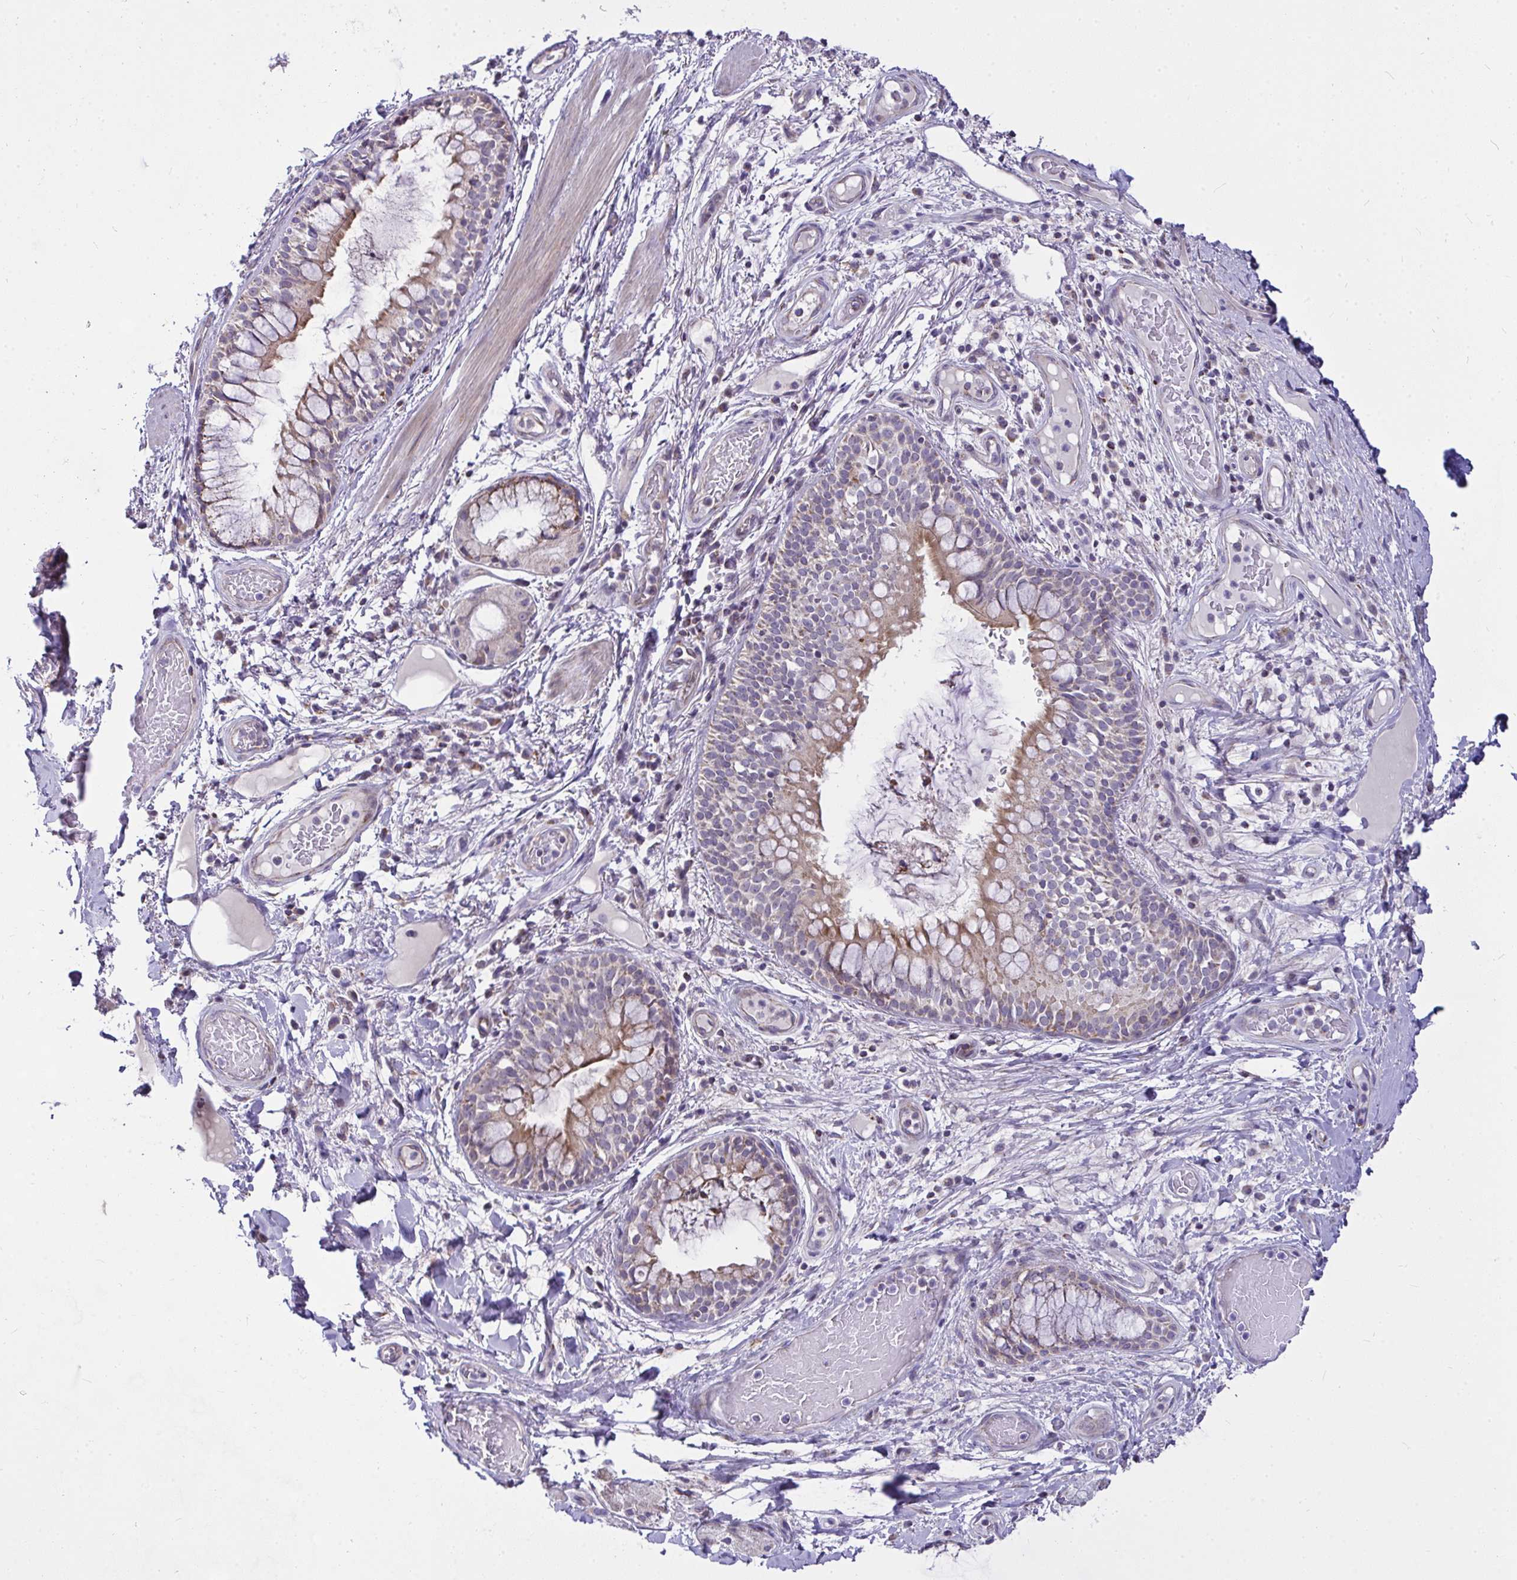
{"staining": {"intensity": "negative", "quantity": "none", "location": "none"}, "tissue": "adipose tissue", "cell_type": "Adipocytes", "image_type": "normal", "snomed": [{"axis": "morphology", "description": "Normal tissue, NOS"}, {"axis": "topography", "description": "Cartilage tissue"}, {"axis": "topography", "description": "Bronchus"}], "caption": "A micrograph of human adipose tissue is negative for staining in adipocytes. (DAB IHC visualized using brightfield microscopy, high magnification).", "gene": "CEP63", "patient": {"sex": "male", "age": 64}}